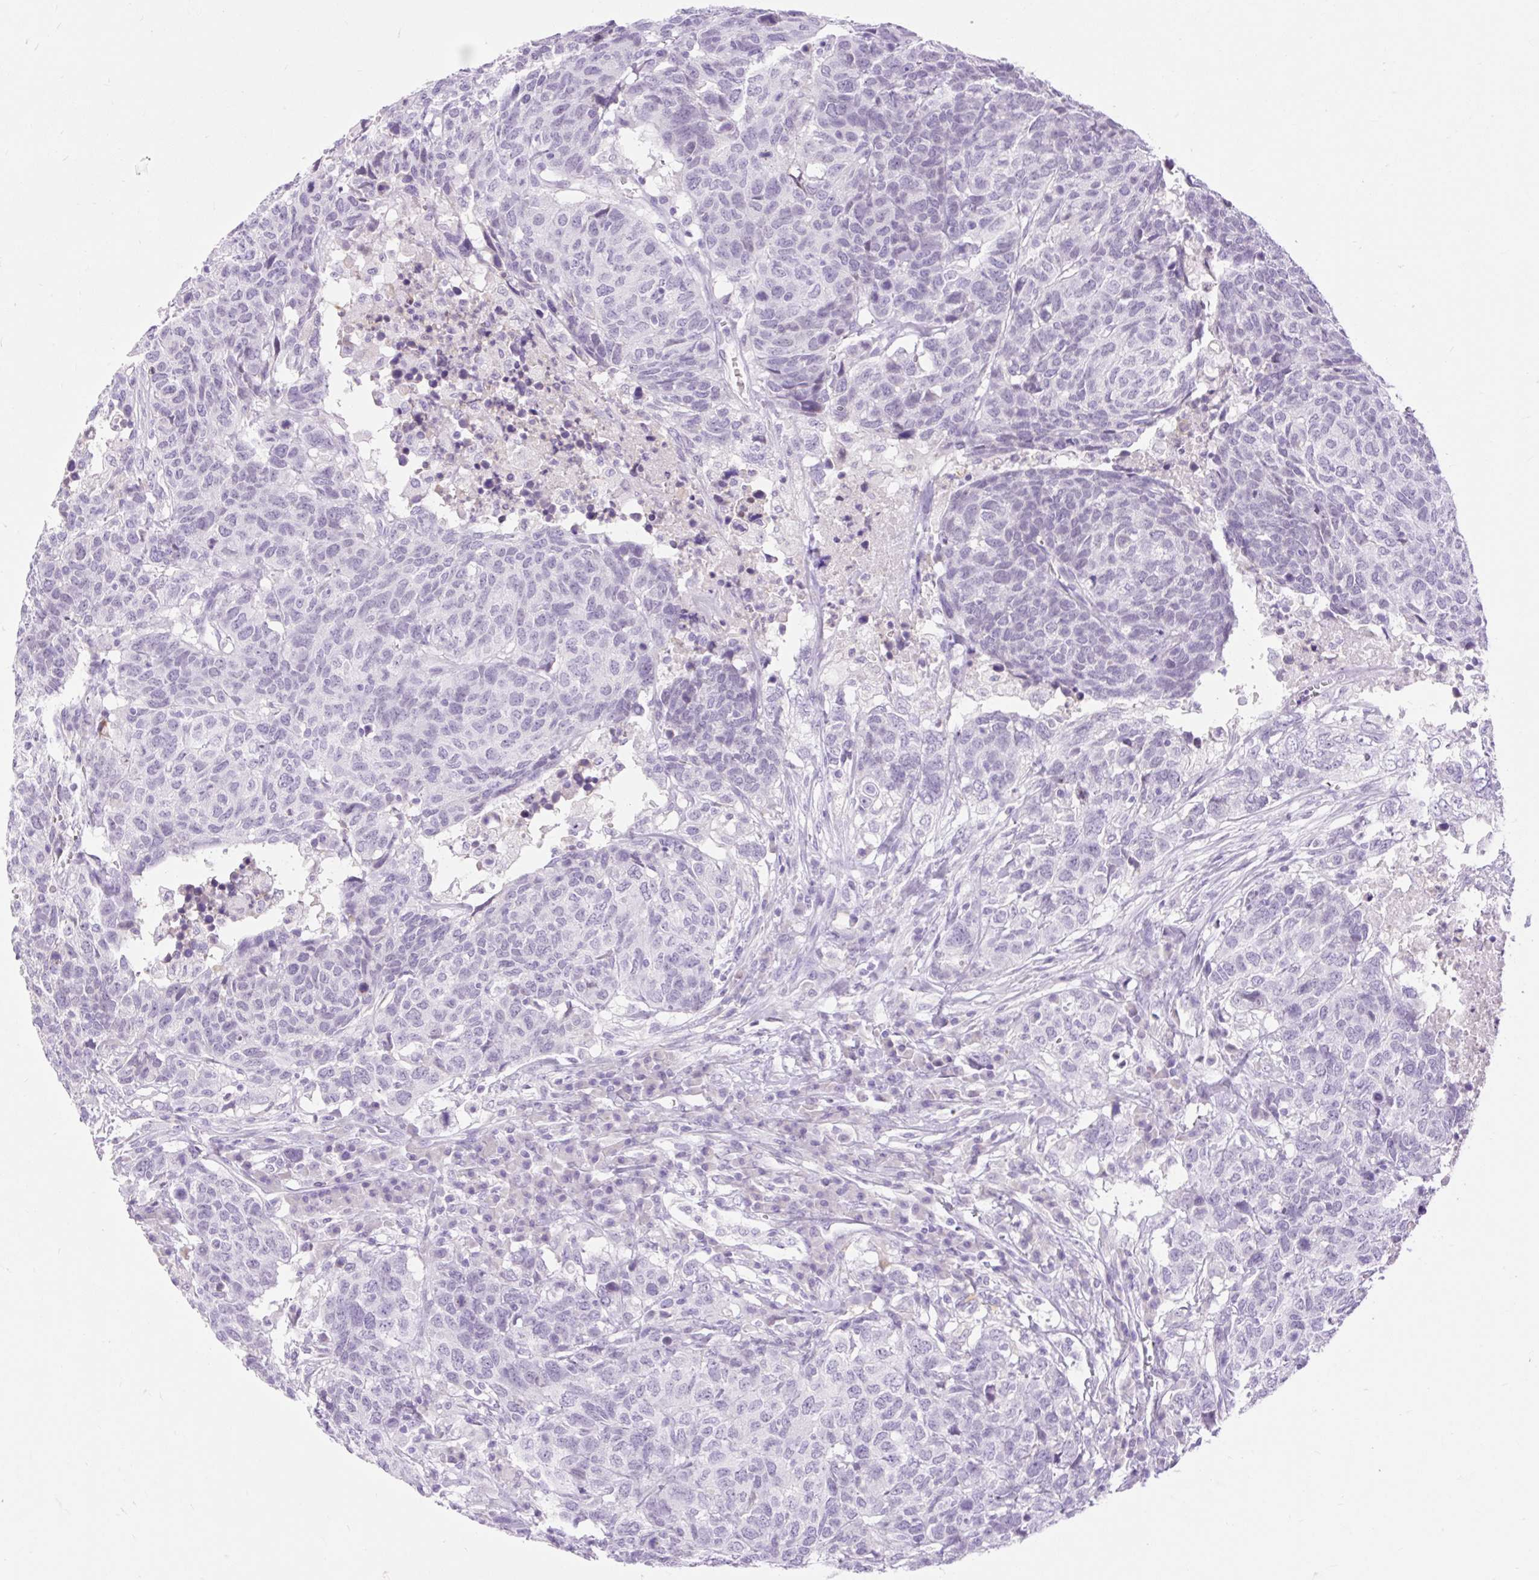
{"staining": {"intensity": "negative", "quantity": "none", "location": "none"}, "tissue": "head and neck cancer", "cell_type": "Tumor cells", "image_type": "cancer", "snomed": [{"axis": "morphology", "description": "Normal tissue, NOS"}, {"axis": "morphology", "description": "Squamous cell carcinoma, NOS"}, {"axis": "topography", "description": "Skeletal muscle"}, {"axis": "topography", "description": "Vascular tissue"}, {"axis": "topography", "description": "Peripheral nerve tissue"}, {"axis": "topography", "description": "Head-Neck"}], "caption": "Tumor cells show no significant positivity in head and neck cancer.", "gene": "SLC25A40", "patient": {"sex": "male", "age": 66}}